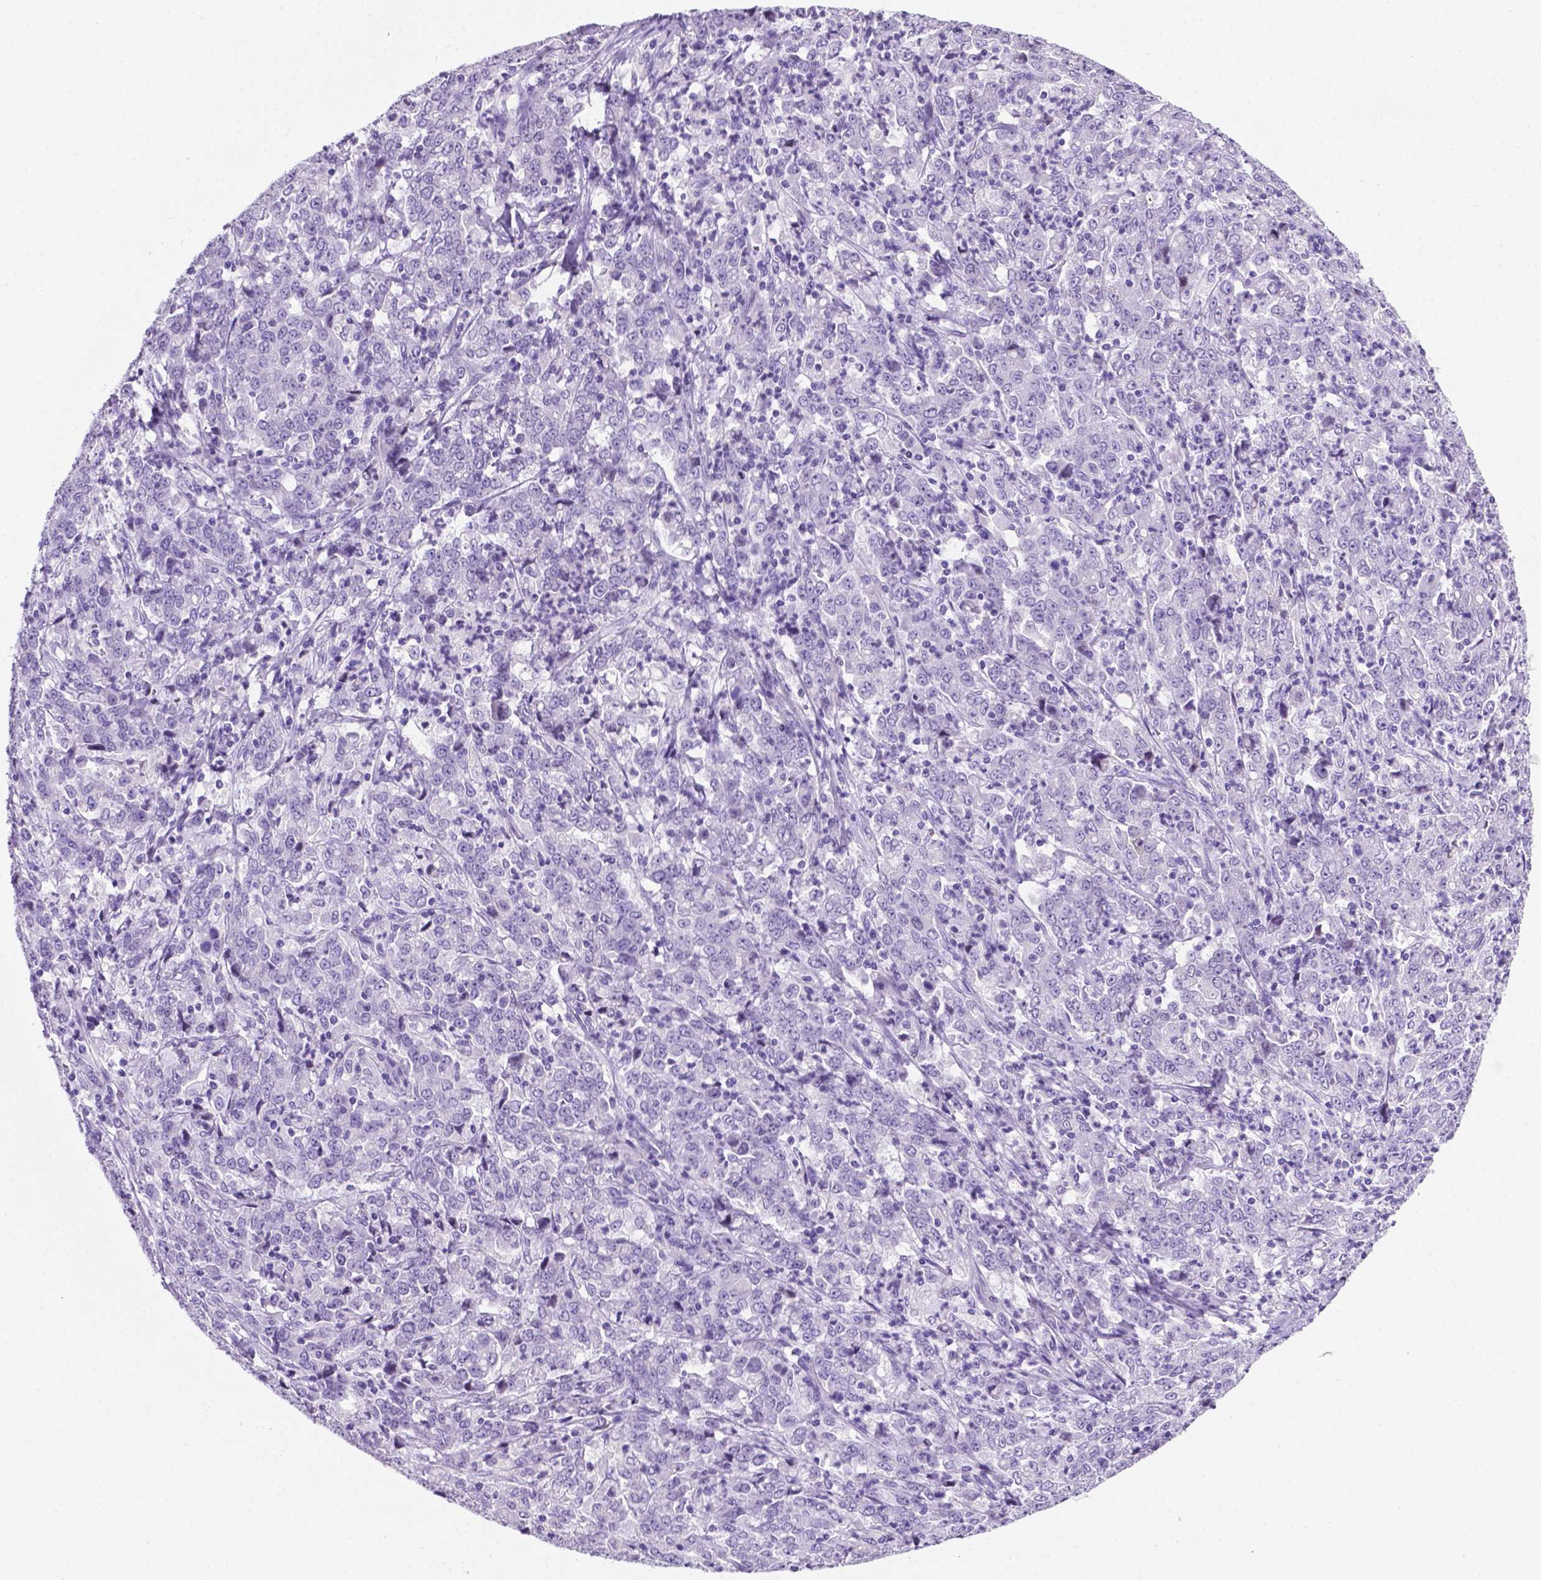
{"staining": {"intensity": "negative", "quantity": "none", "location": "none"}, "tissue": "stomach cancer", "cell_type": "Tumor cells", "image_type": "cancer", "snomed": [{"axis": "morphology", "description": "Adenocarcinoma, NOS"}, {"axis": "topography", "description": "Stomach, lower"}], "caption": "Photomicrograph shows no protein positivity in tumor cells of adenocarcinoma (stomach) tissue.", "gene": "C17orf107", "patient": {"sex": "female", "age": 71}}